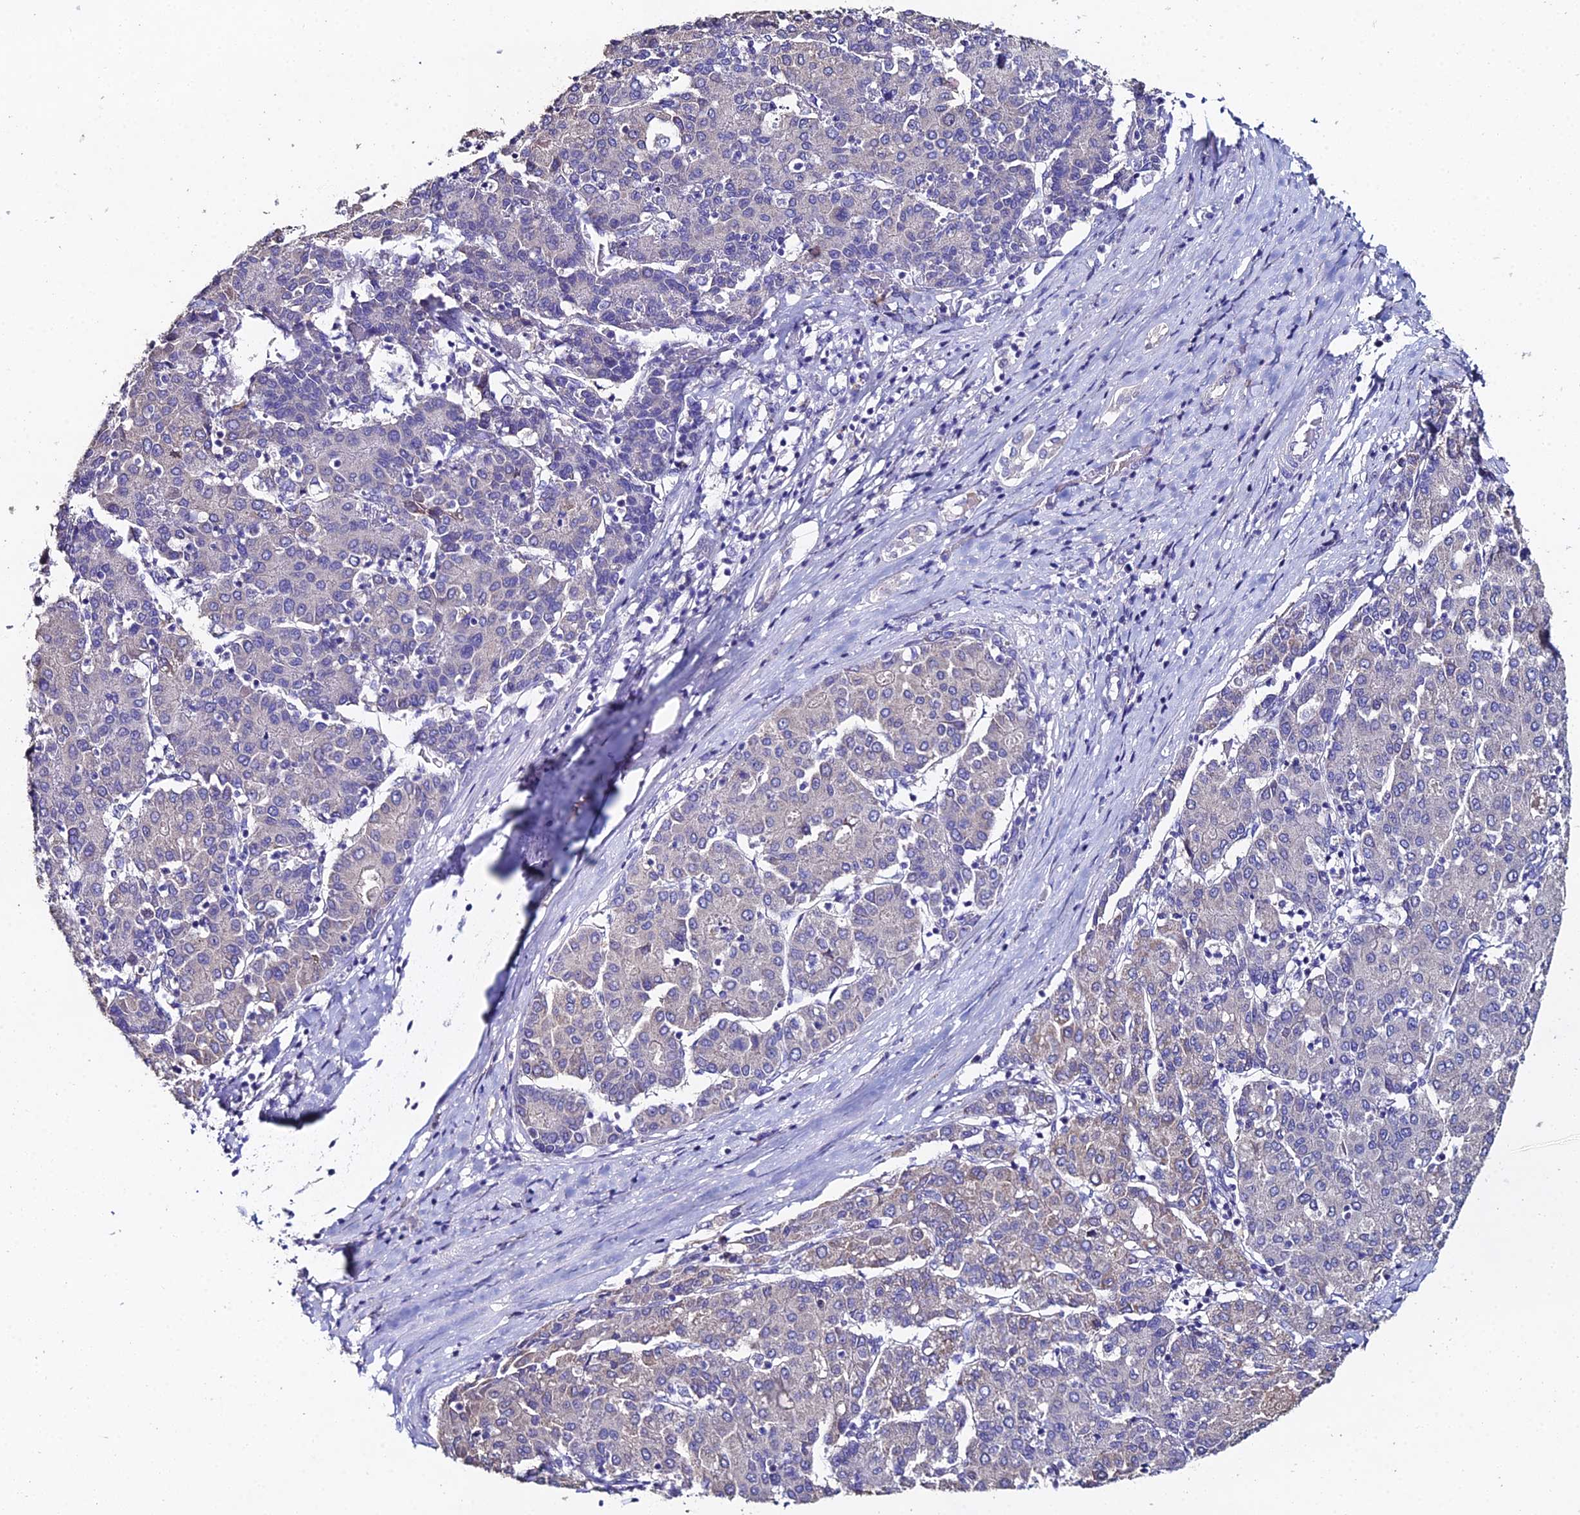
{"staining": {"intensity": "negative", "quantity": "none", "location": "none"}, "tissue": "liver cancer", "cell_type": "Tumor cells", "image_type": "cancer", "snomed": [{"axis": "morphology", "description": "Carcinoma, Hepatocellular, NOS"}, {"axis": "topography", "description": "Liver"}], "caption": "Immunohistochemical staining of liver cancer shows no significant staining in tumor cells. (DAB immunohistochemistry (IHC), high magnification).", "gene": "ESRRG", "patient": {"sex": "male", "age": 65}}